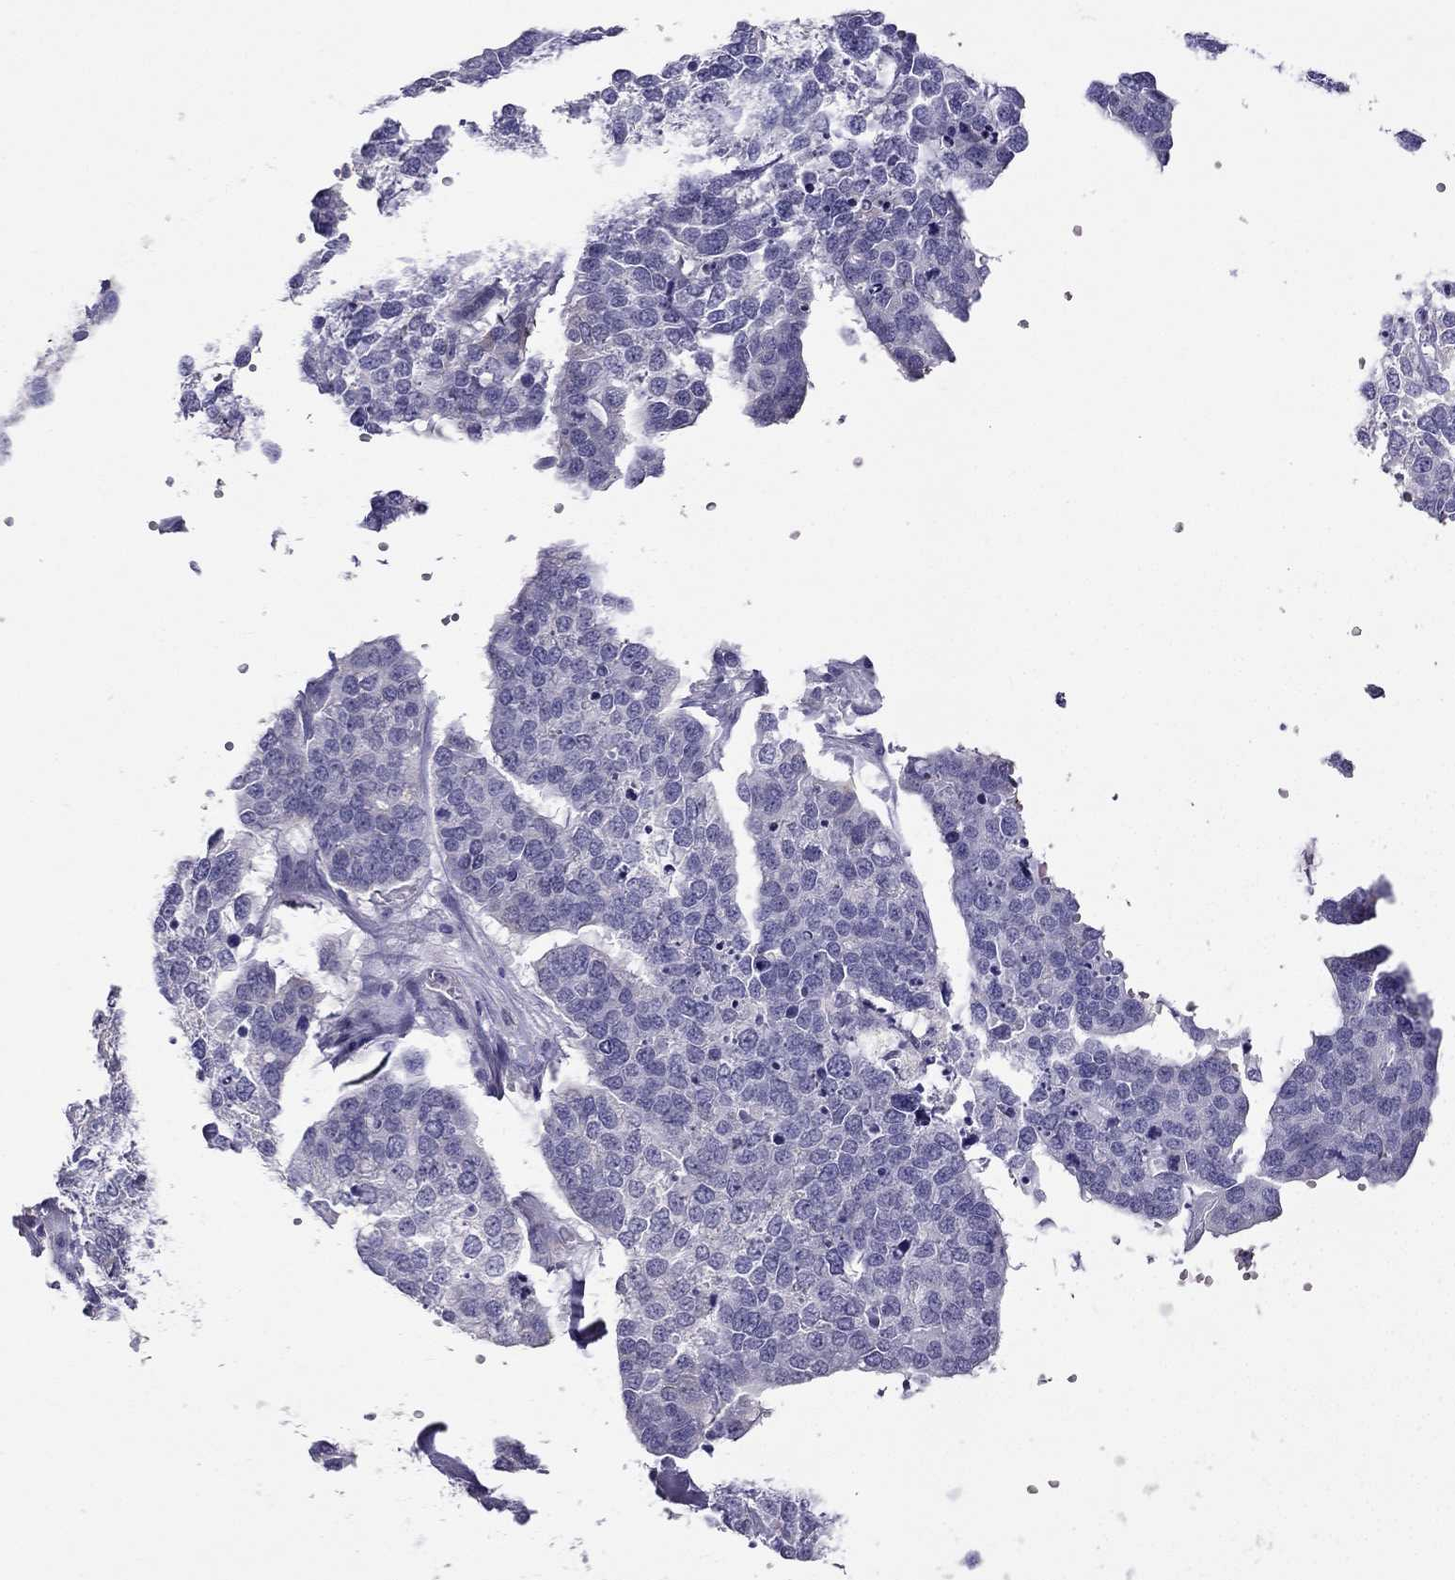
{"staining": {"intensity": "negative", "quantity": "none", "location": "none"}, "tissue": "ovarian cancer", "cell_type": "Tumor cells", "image_type": "cancer", "snomed": [{"axis": "morphology", "description": "Carcinoma, endometroid"}, {"axis": "topography", "description": "Ovary"}], "caption": "This is an IHC photomicrograph of endometroid carcinoma (ovarian). There is no staining in tumor cells.", "gene": "STOML3", "patient": {"sex": "female", "age": 65}}